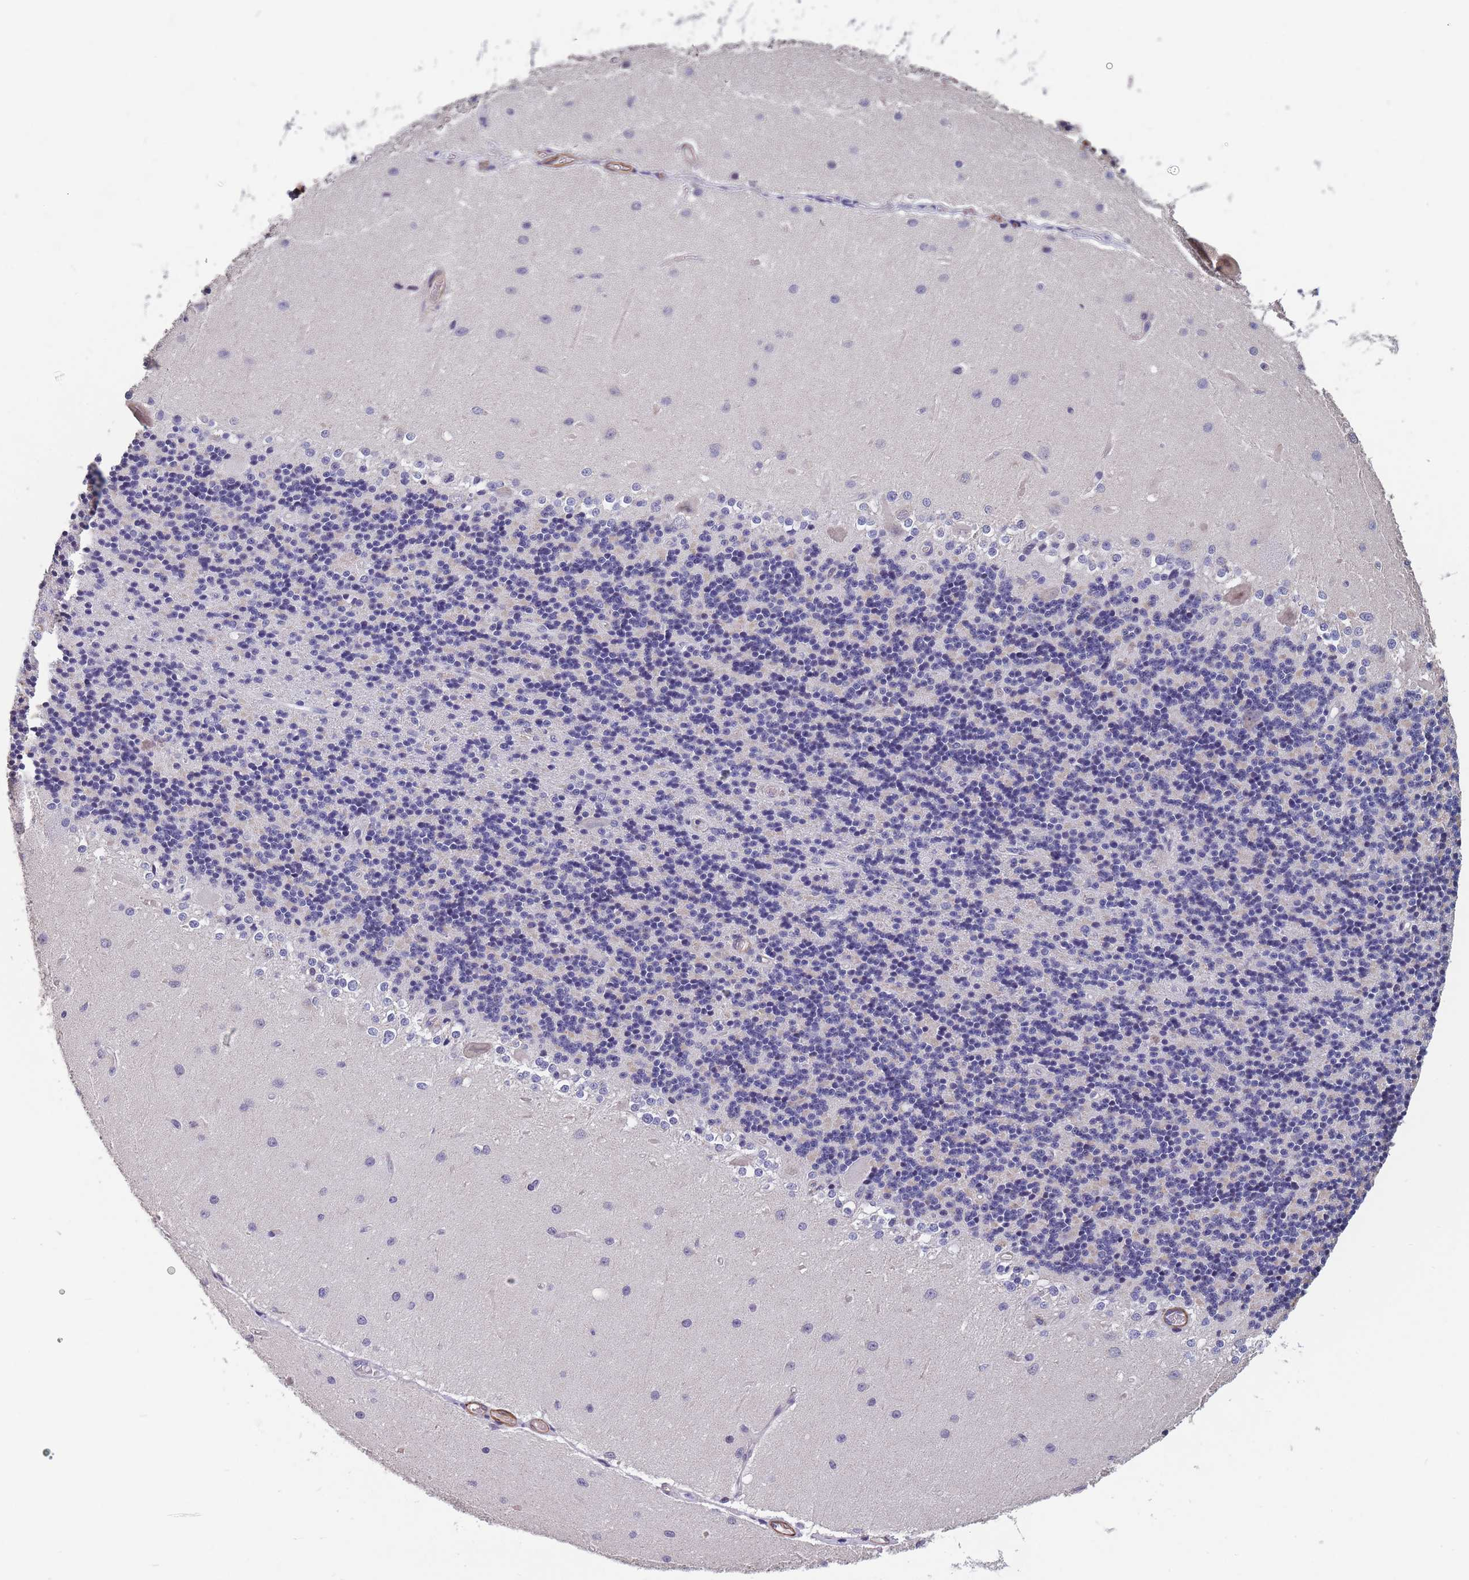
{"staining": {"intensity": "negative", "quantity": "none", "location": "none"}, "tissue": "cerebellum", "cell_type": "Cells in granular layer", "image_type": "normal", "snomed": [{"axis": "morphology", "description": "Normal tissue, NOS"}, {"axis": "topography", "description": "Cerebellum"}], "caption": "The histopathology image exhibits no significant positivity in cells in granular layer of cerebellum.", "gene": "TOMM40L", "patient": {"sex": "female", "age": 29}}